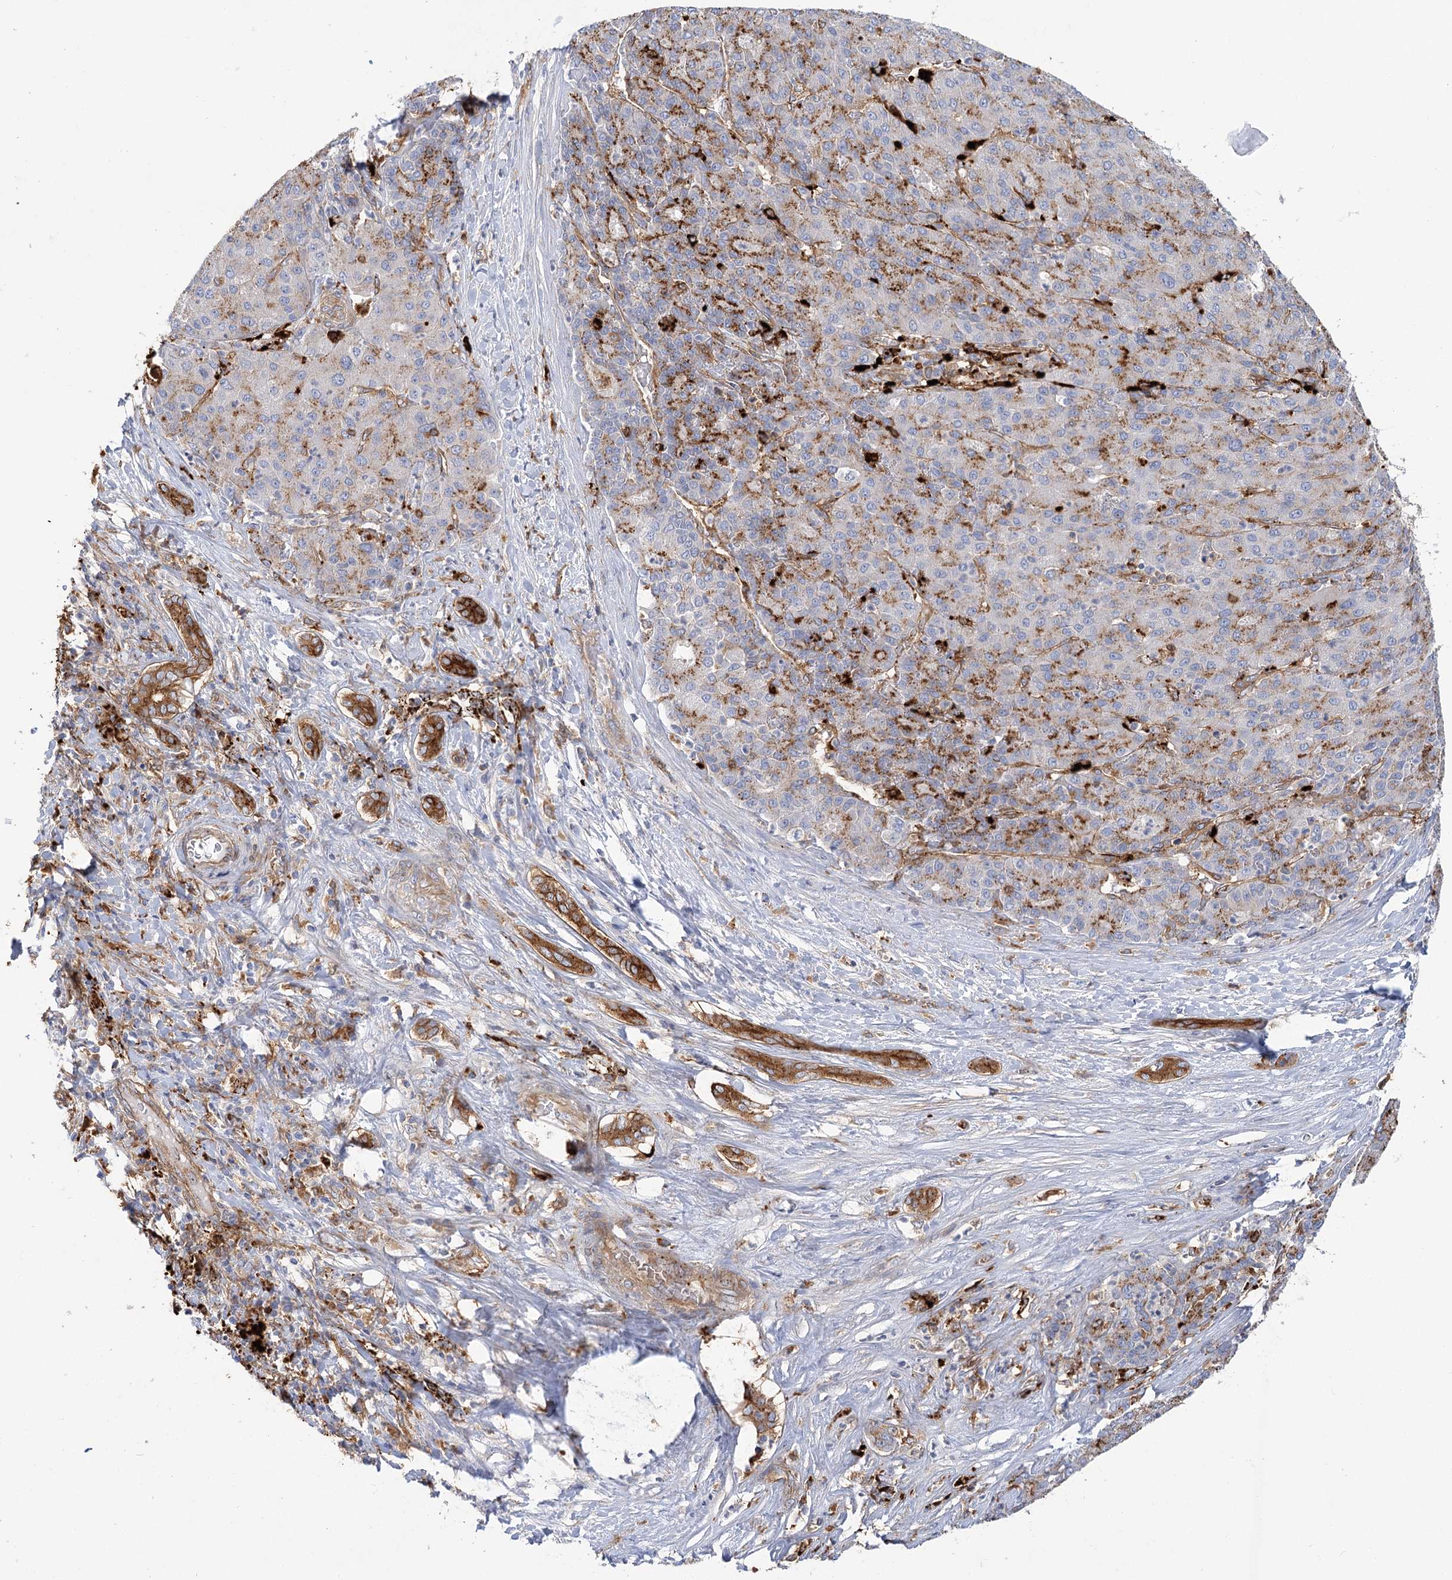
{"staining": {"intensity": "moderate", "quantity": "25%-75%", "location": "cytoplasmic/membranous"}, "tissue": "liver cancer", "cell_type": "Tumor cells", "image_type": "cancer", "snomed": [{"axis": "morphology", "description": "Carcinoma, Hepatocellular, NOS"}, {"axis": "topography", "description": "Liver"}], "caption": "Tumor cells display medium levels of moderate cytoplasmic/membranous expression in approximately 25%-75% of cells in liver cancer (hepatocellular carcinoma).", "gene": "GUSB", "patient": {"sex": "male", "age": 65}}